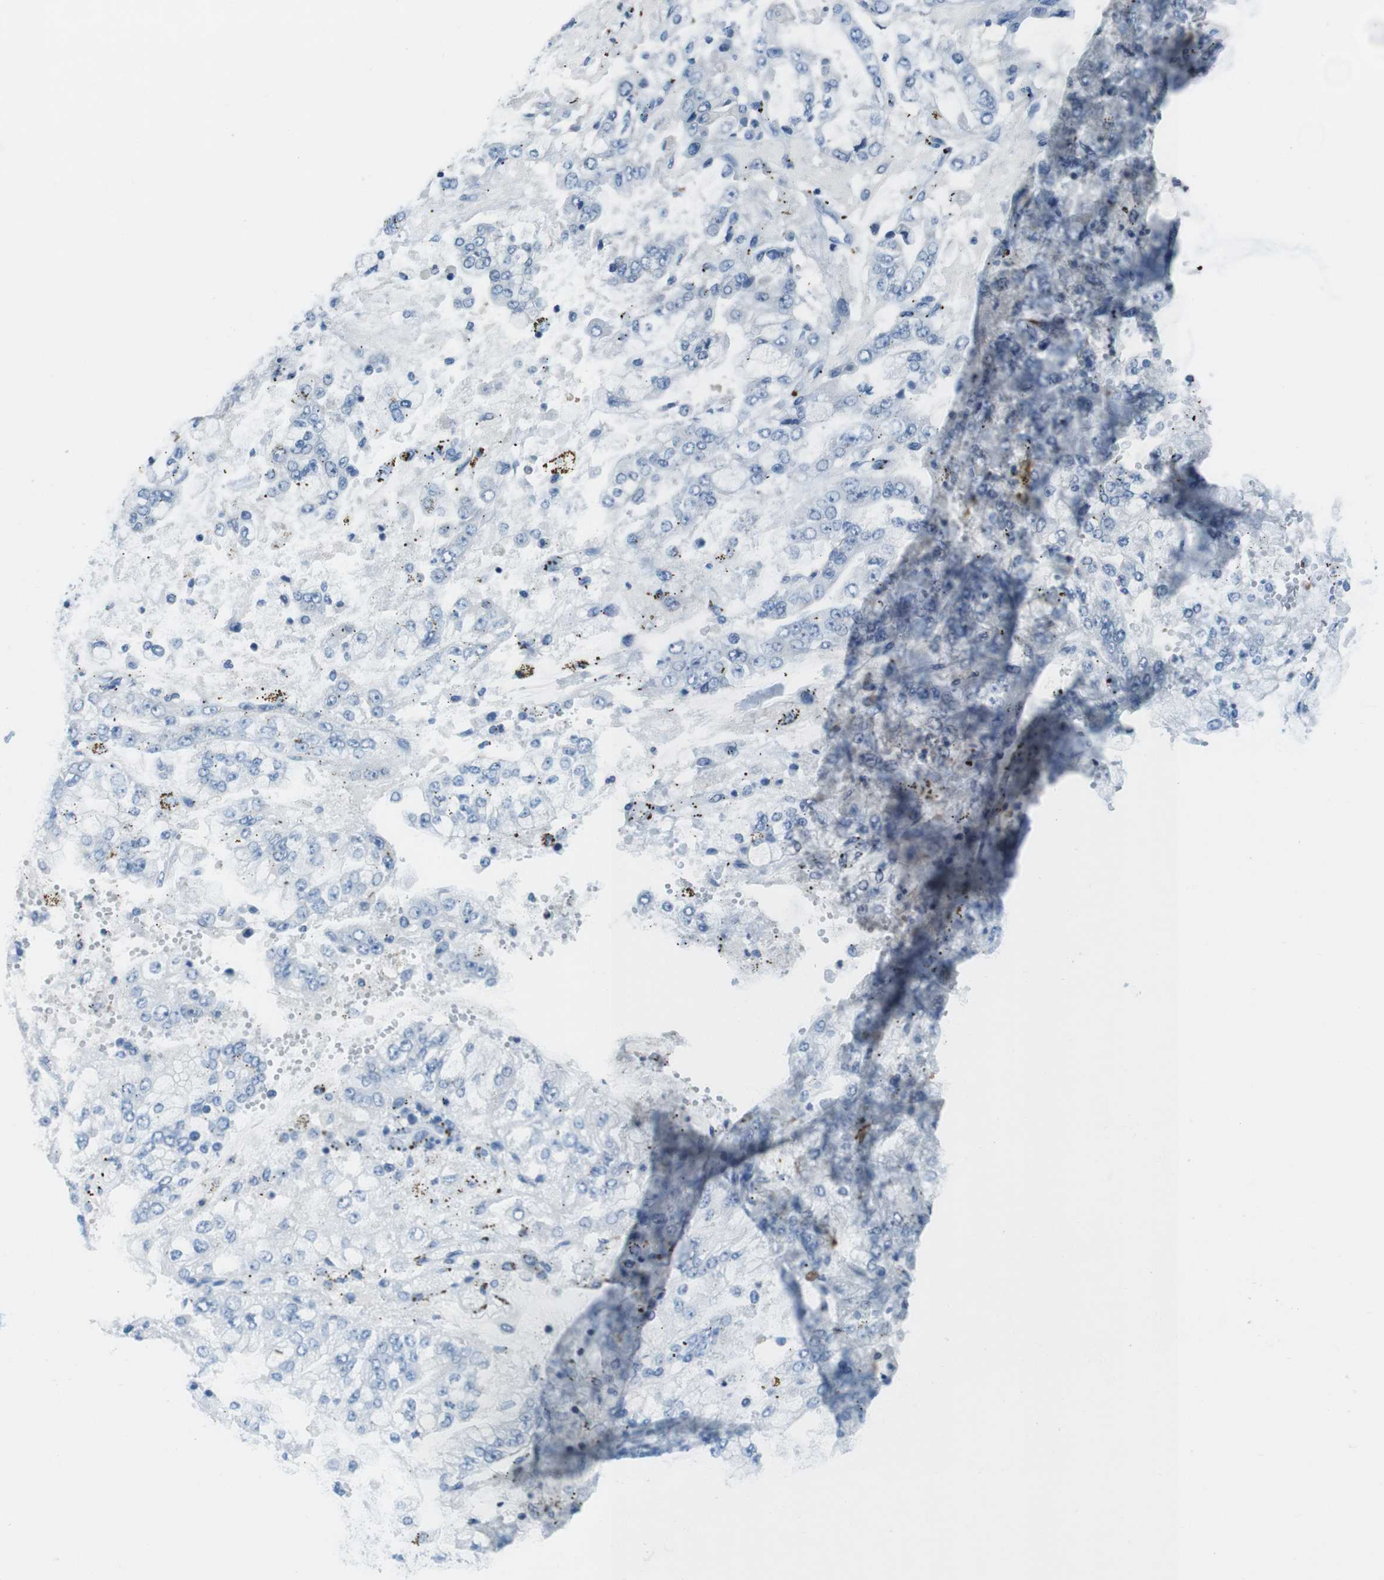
{"staining": {"intensity": "negative", "quantity": "none", "location": "none"}, "tissue": "stomach cancer", "cell_type": "Tumor cells", "image_type": "cancer", "snomed": [{"axis": "morphology", "description": "Adenocarcinoma, NOS"}, {"axis": "topography", "description": "Stomach"}], "caption": "Tumor cells are negative for brown protein staining in adenocarcinoma (stomach).", "gene": "NANOS2", "patient": {"sex": "male", "age": 76}}